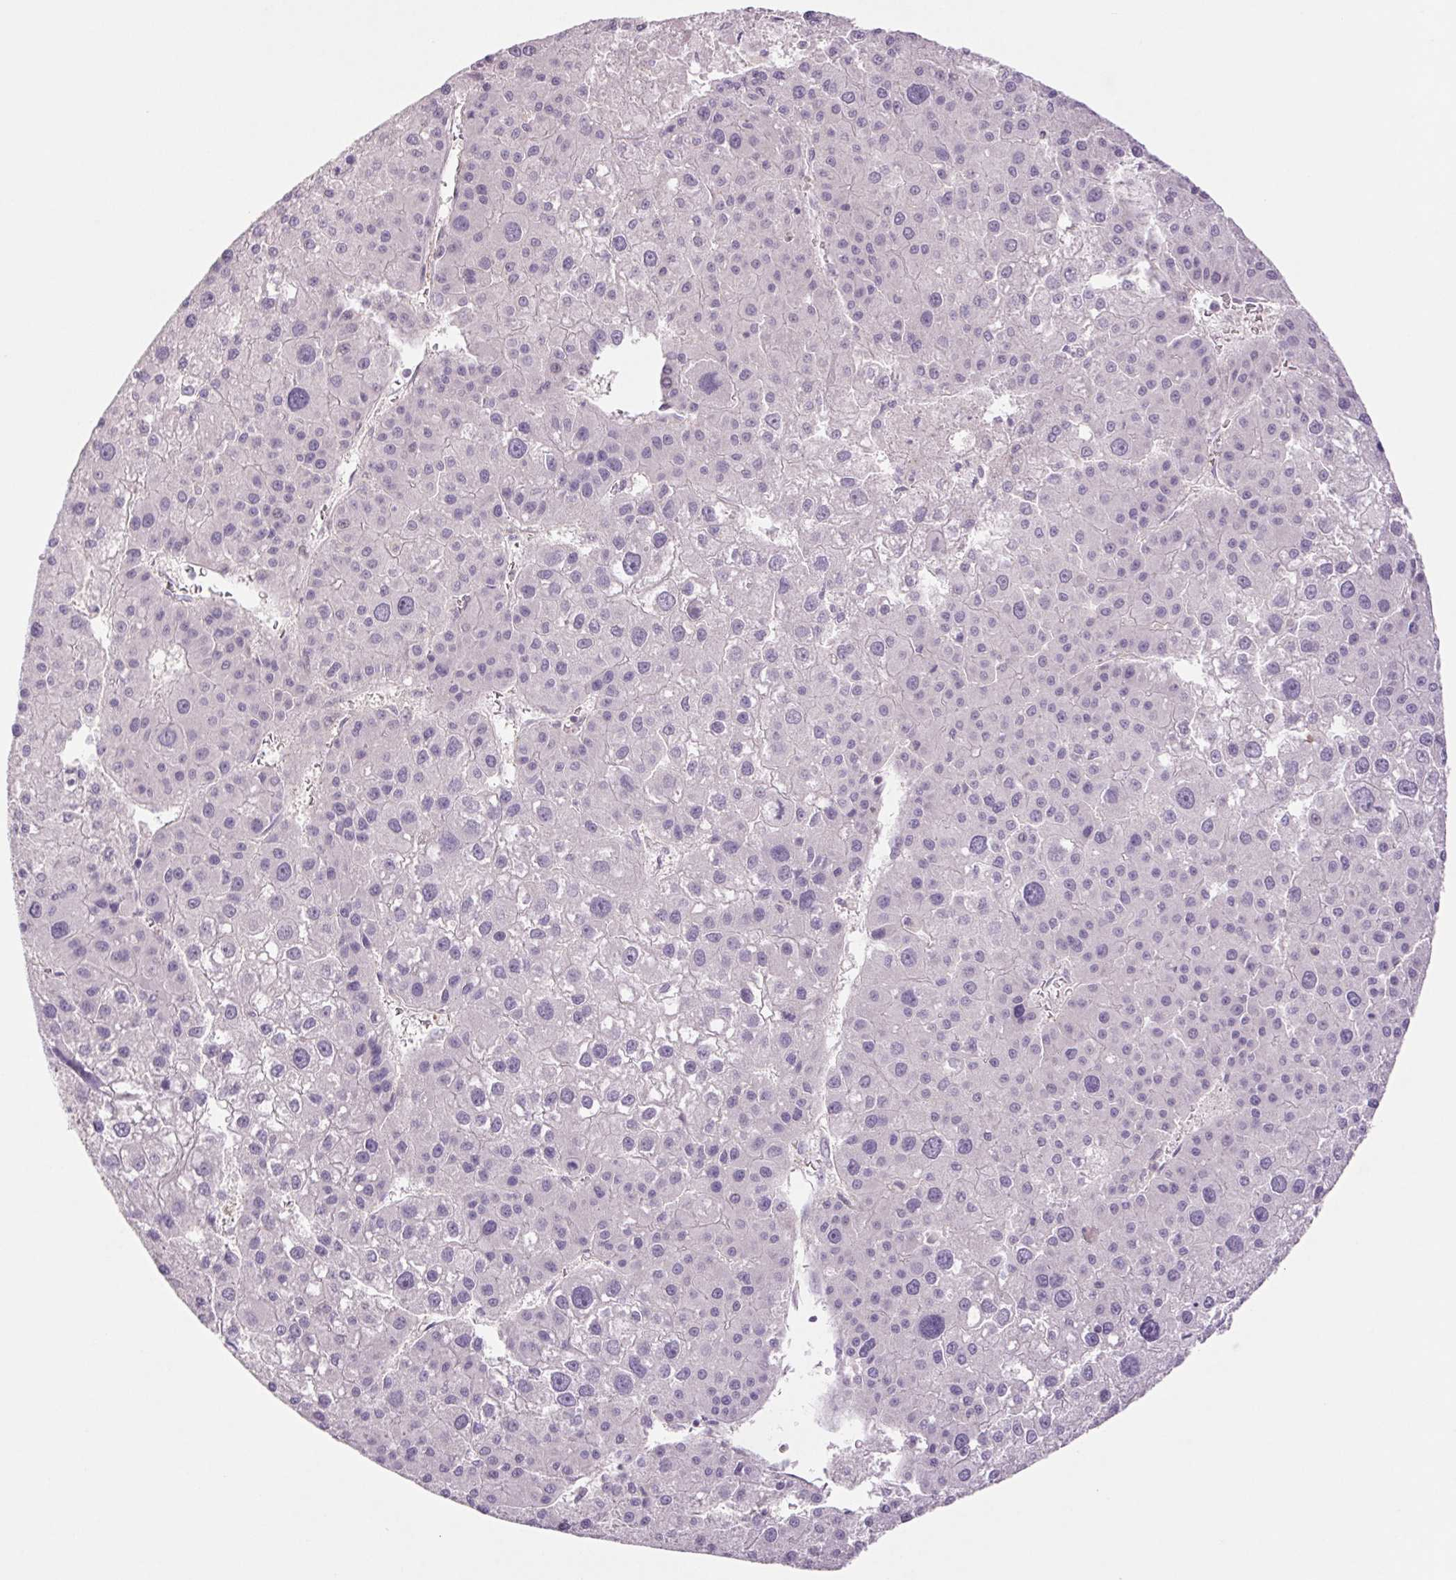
{"staining": {"intensity": "negative", "quantity": "none", "location": "none"}, "tissue": "liver cancer", "cell_type": "Tumor cells", "image_type": "cancer", "snomed": [{"axis": "morphology", "description": "Carcinoma, Hepatocellular, NOS"}, {"axis": "topography", "description": "Liver"}], "caption": "This is an IHC micrograph of human liver cancer (hepatocellular carcinoma). There is no expression in tumor cells.", "gene": "MS4A13", "patient": {"sex": "male", "age": 73}}